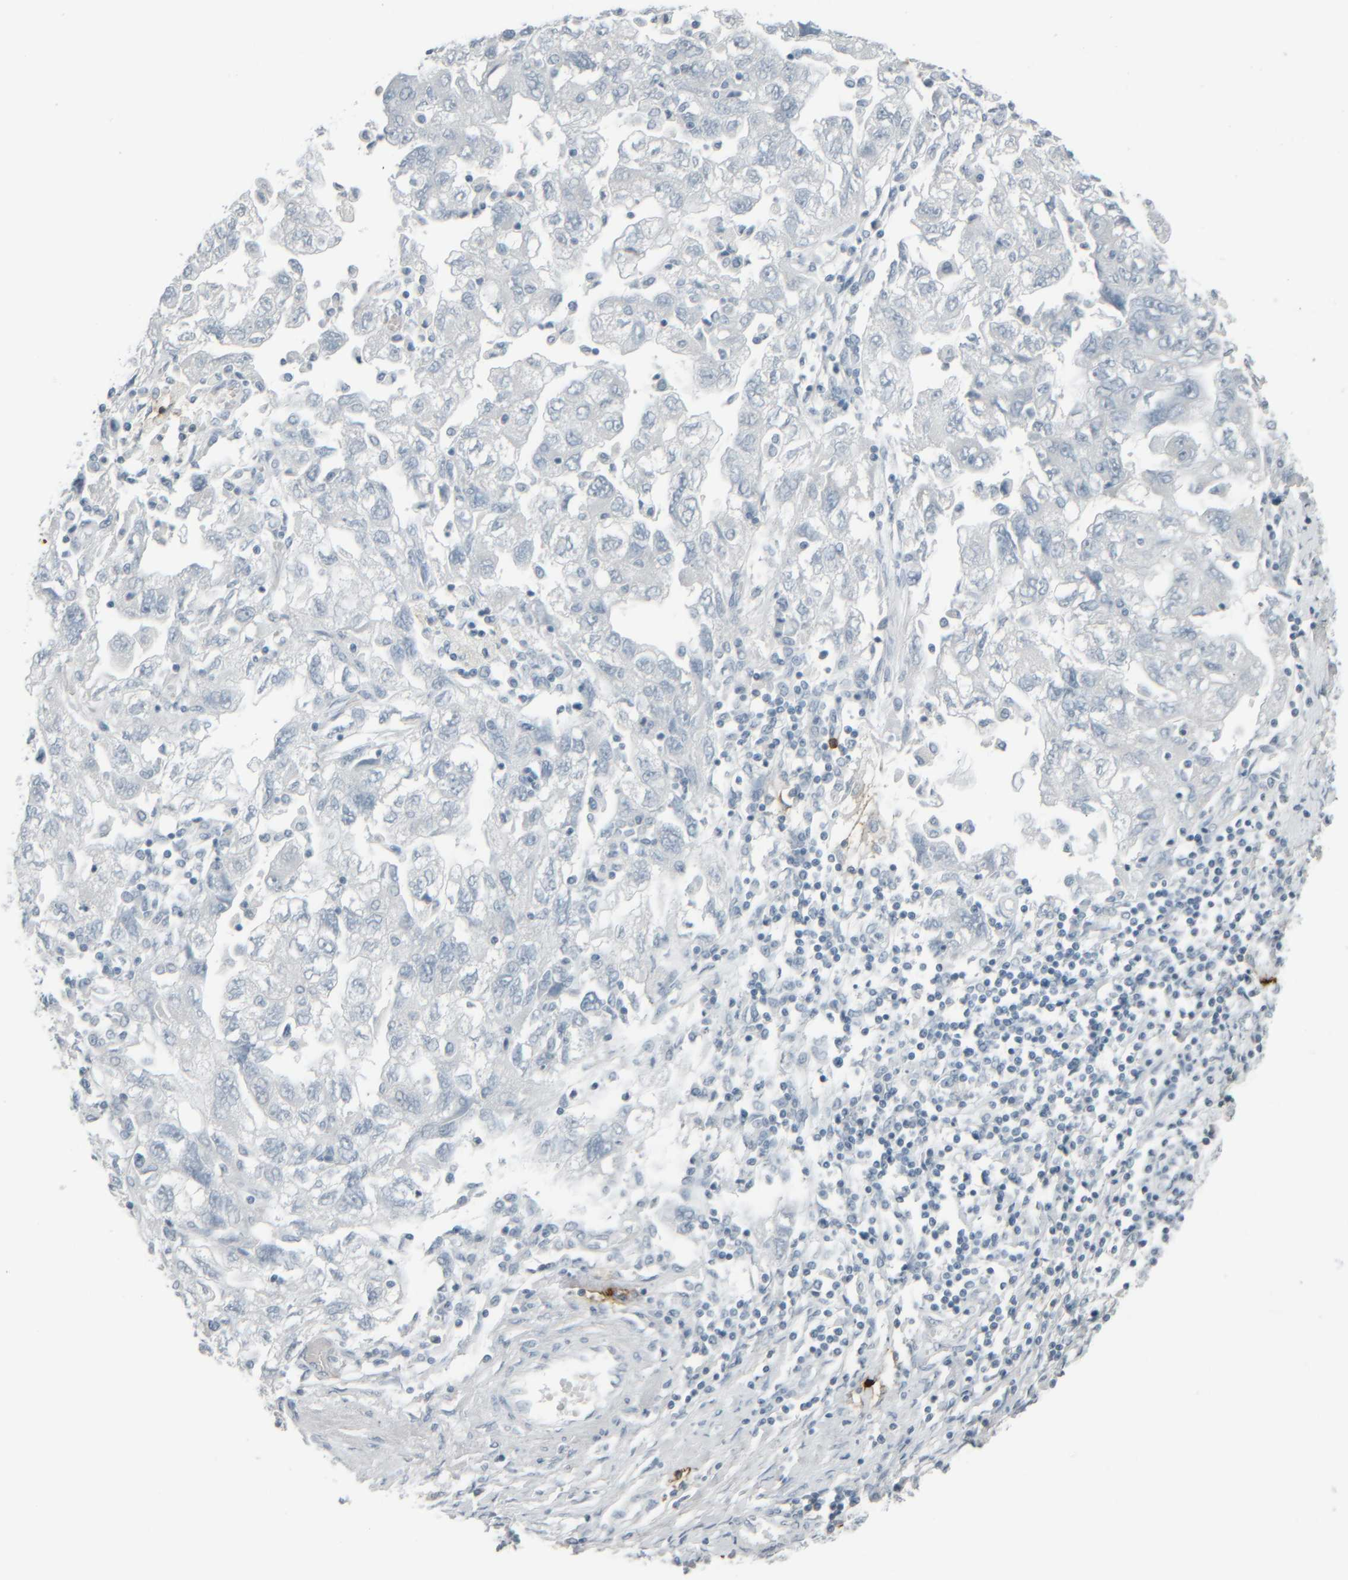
{"staining": {"intensity": "negative", "quantity": "none", "location": "none"}, "tissue": "ovarian cancer", "cell_type": "Tumor cells", "image_type": "cancer", "snomed": [{"axis": "morphology", "description": "Carcinoma, NOS"}, {"axis": "morphology", "description": "Cystadenocarcinoma, serous, NOS"}, {"axis": "topography", "description": "Ovary"}], "caption": "This is an immunohistochemistry (IHC) micrograph of carcinoma (ovarian). There is no positivity in tumor cells.", "gene": "TPSAB1", "patient": {"sex": "female", "age": 69}}